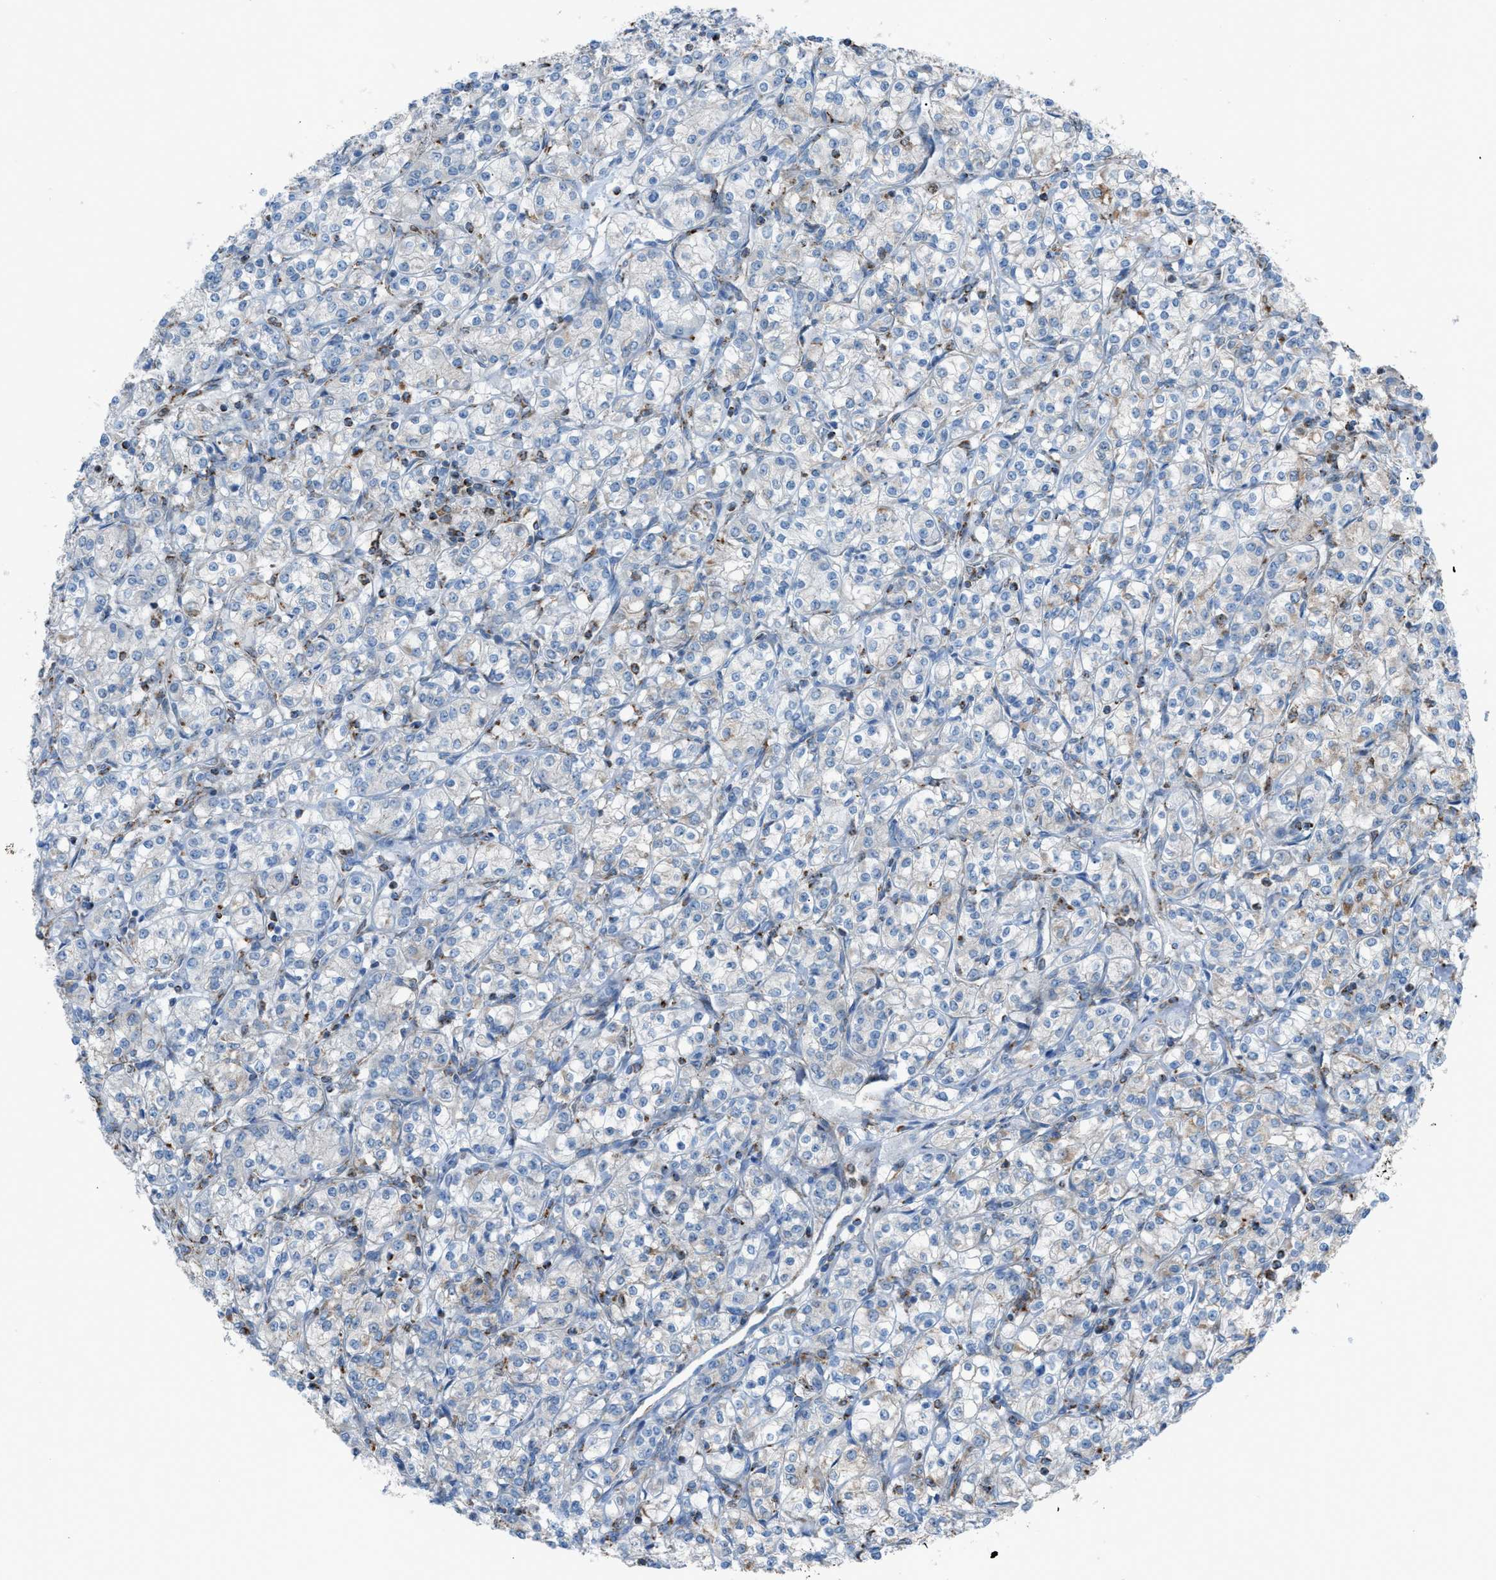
{"staining": {"intensity": "negative", "quantity": "none", "location": "none"}, "tissue": "renal cancer", "cell_type": "Tumor cells", "image_type": "cancer", "snomed": [{"axis": "morphology", "description": "Adenocarcinoma, NOS"}, {"axis": "topography", "description": "Kidney"}], "caption": "Renal adenocarcinoma was stained to show a protein in brown. There is no significant positivity in tumor cells. (DAB IHC visualized using brightfield microscopy, high magnification).", "gene": "SRM", "patient": {"sex": "male", "age": 77}}